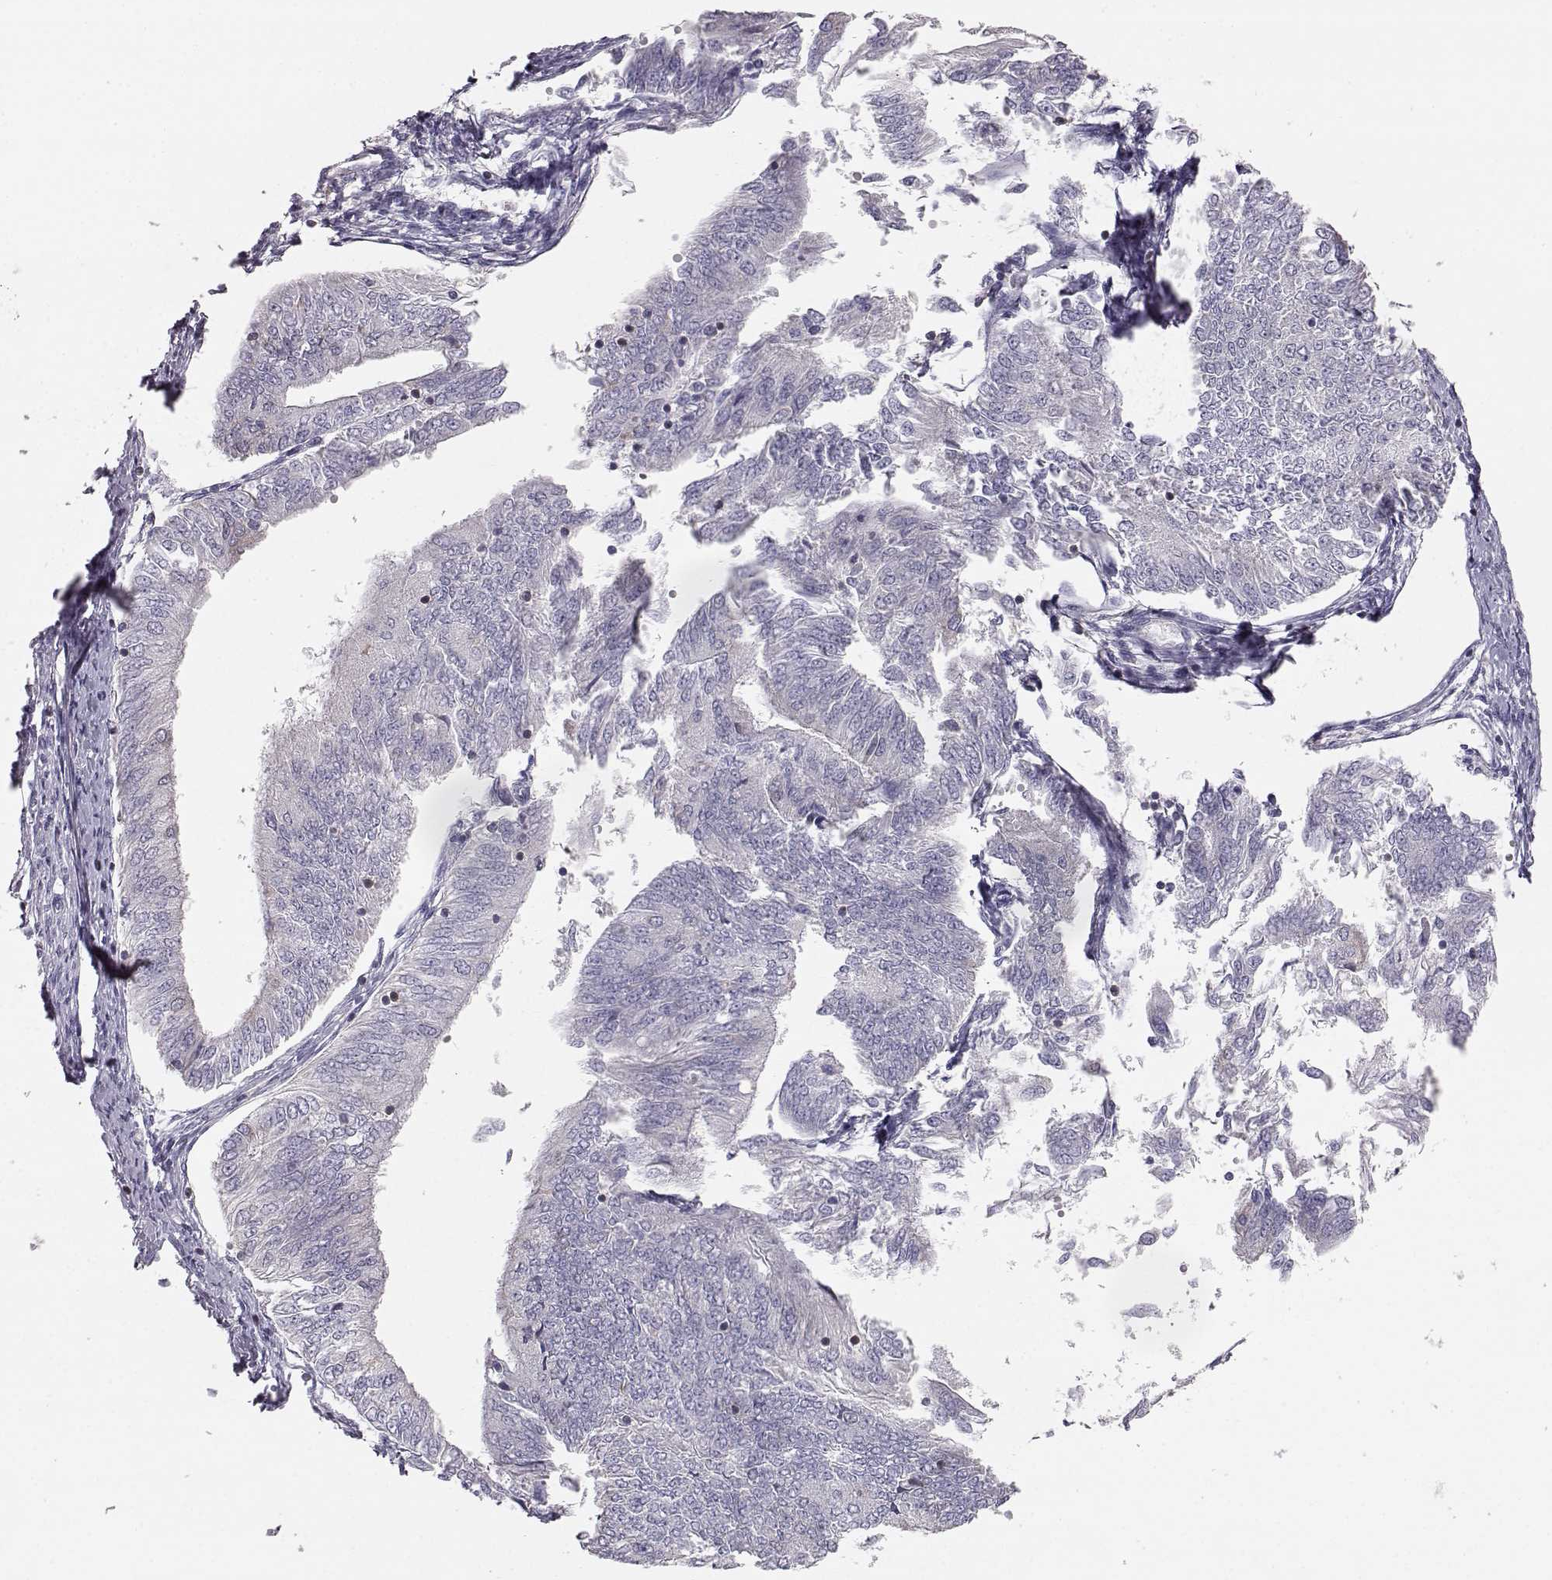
{"staining": {"intensity": "negative", "quantity": "none", "location": "none"}, "tissue": "endometrial cancer", "cell_type": "Tumor cells", "image_type": "cancer", "snomed": [{"axis": "morphology", "description": "Adenocarcinoma, NOS"}, {"axis": "topography", "description": "Endometrium"}], "caption": "A histopathology image of human endometrial cancer is negative for staining in tumor cells.", "gene": "GRAP2", "patient": {"sex": "female", "age": 58}}